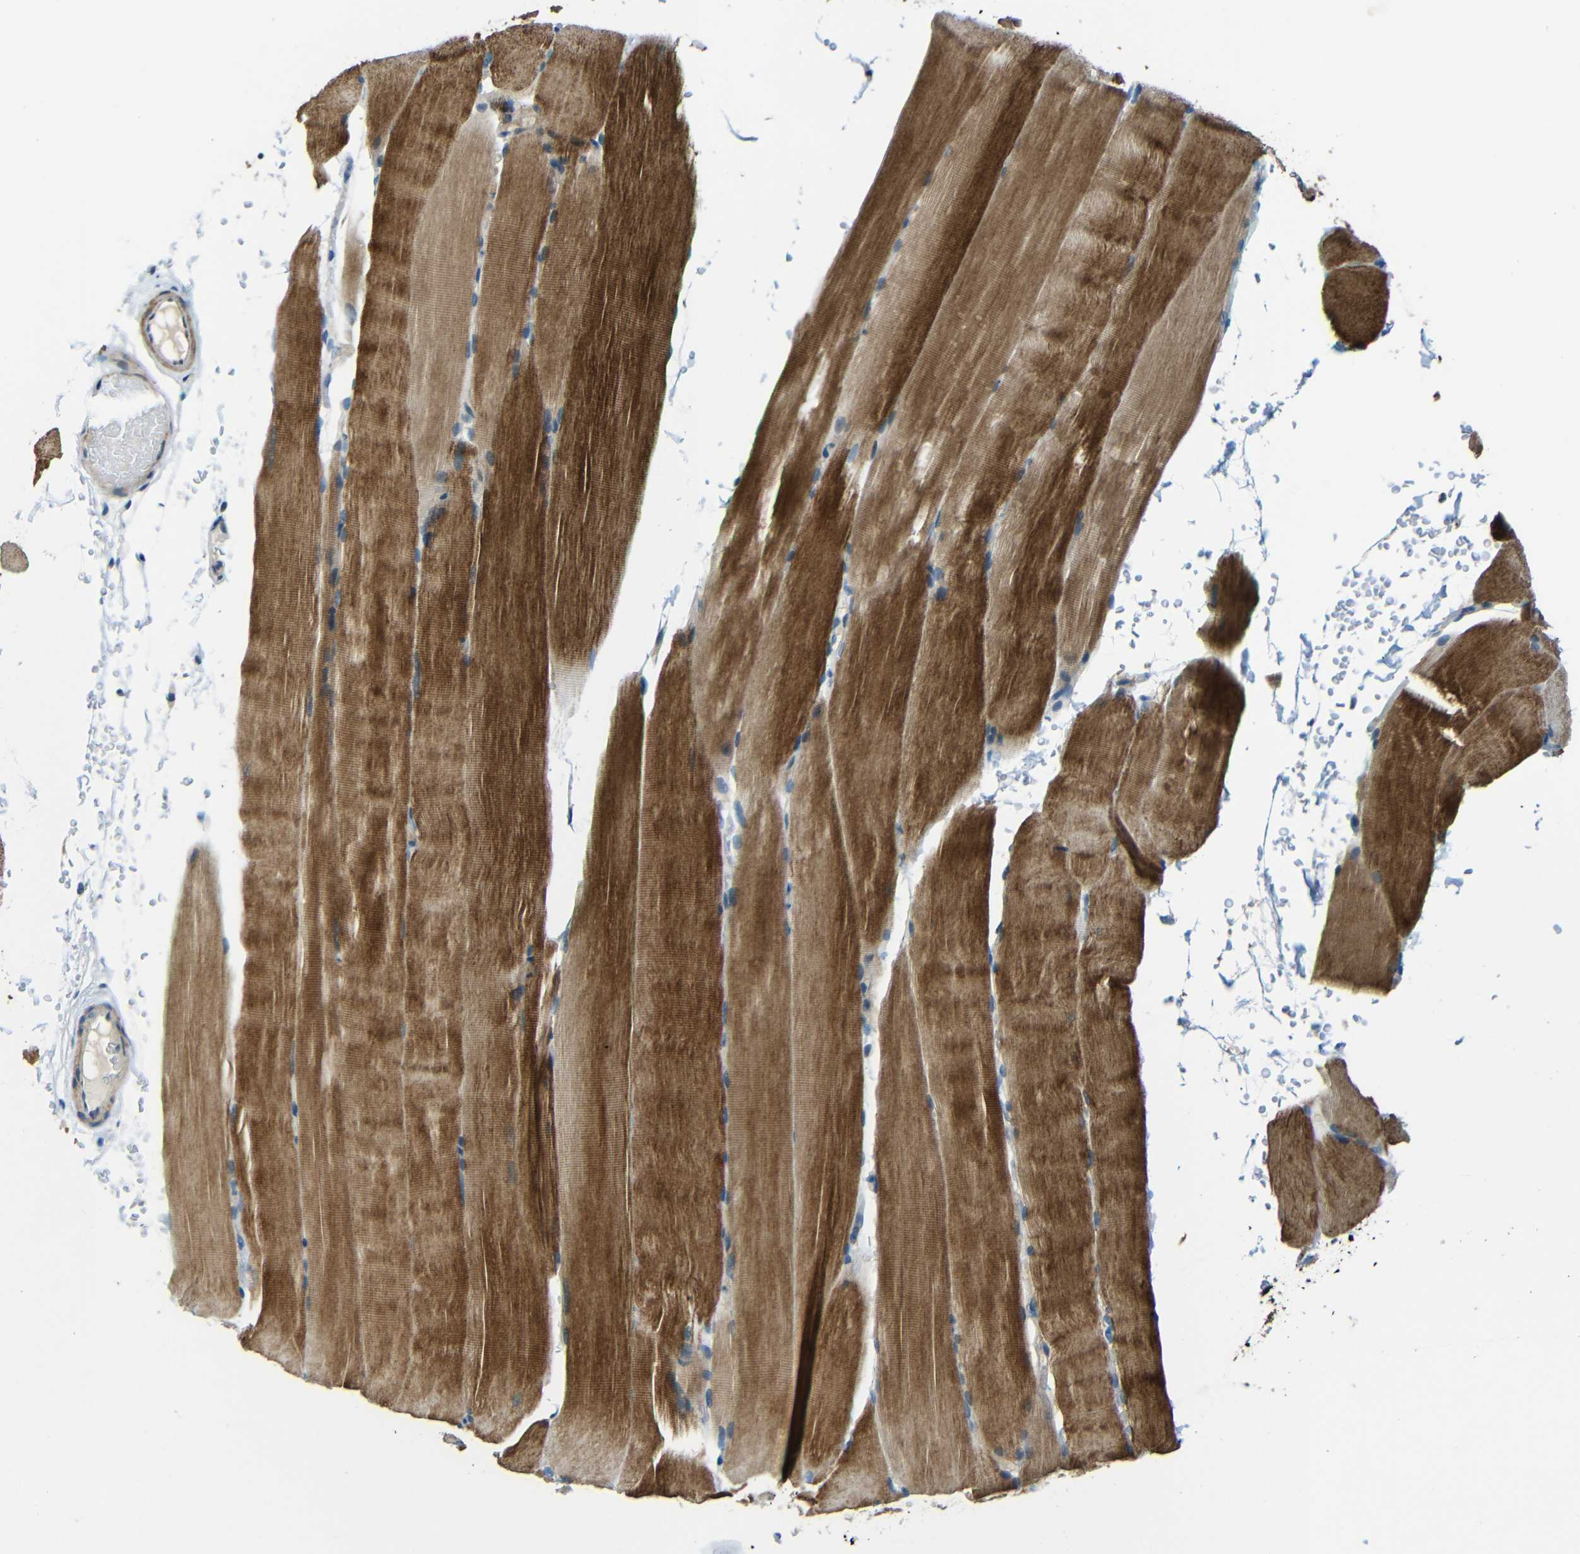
{"staining": {"intensity": "moderate", "quantity": "25%-75%", "location": "cytoplasmic/membranous"}, "tissue": "skeletal muscle", "cell_type": "Myocytes", "image_type": "normal", "snomed": [{"axis": "morphology", "description": "Normal tissue, NOS"}, {"axis": "topography", "description": "Skeletal muscle"}, {"axis": "topography", "description": "Parathyroid gland"}], "caption": "The histopathology image displays staining of unremarkable skeletal muscle, revealing moderate cytoplasmic/membranous protein staining (brown color) within myocytes.", "gene": "FNDC3A", "patient": {"sex": "female", "age": 37}}